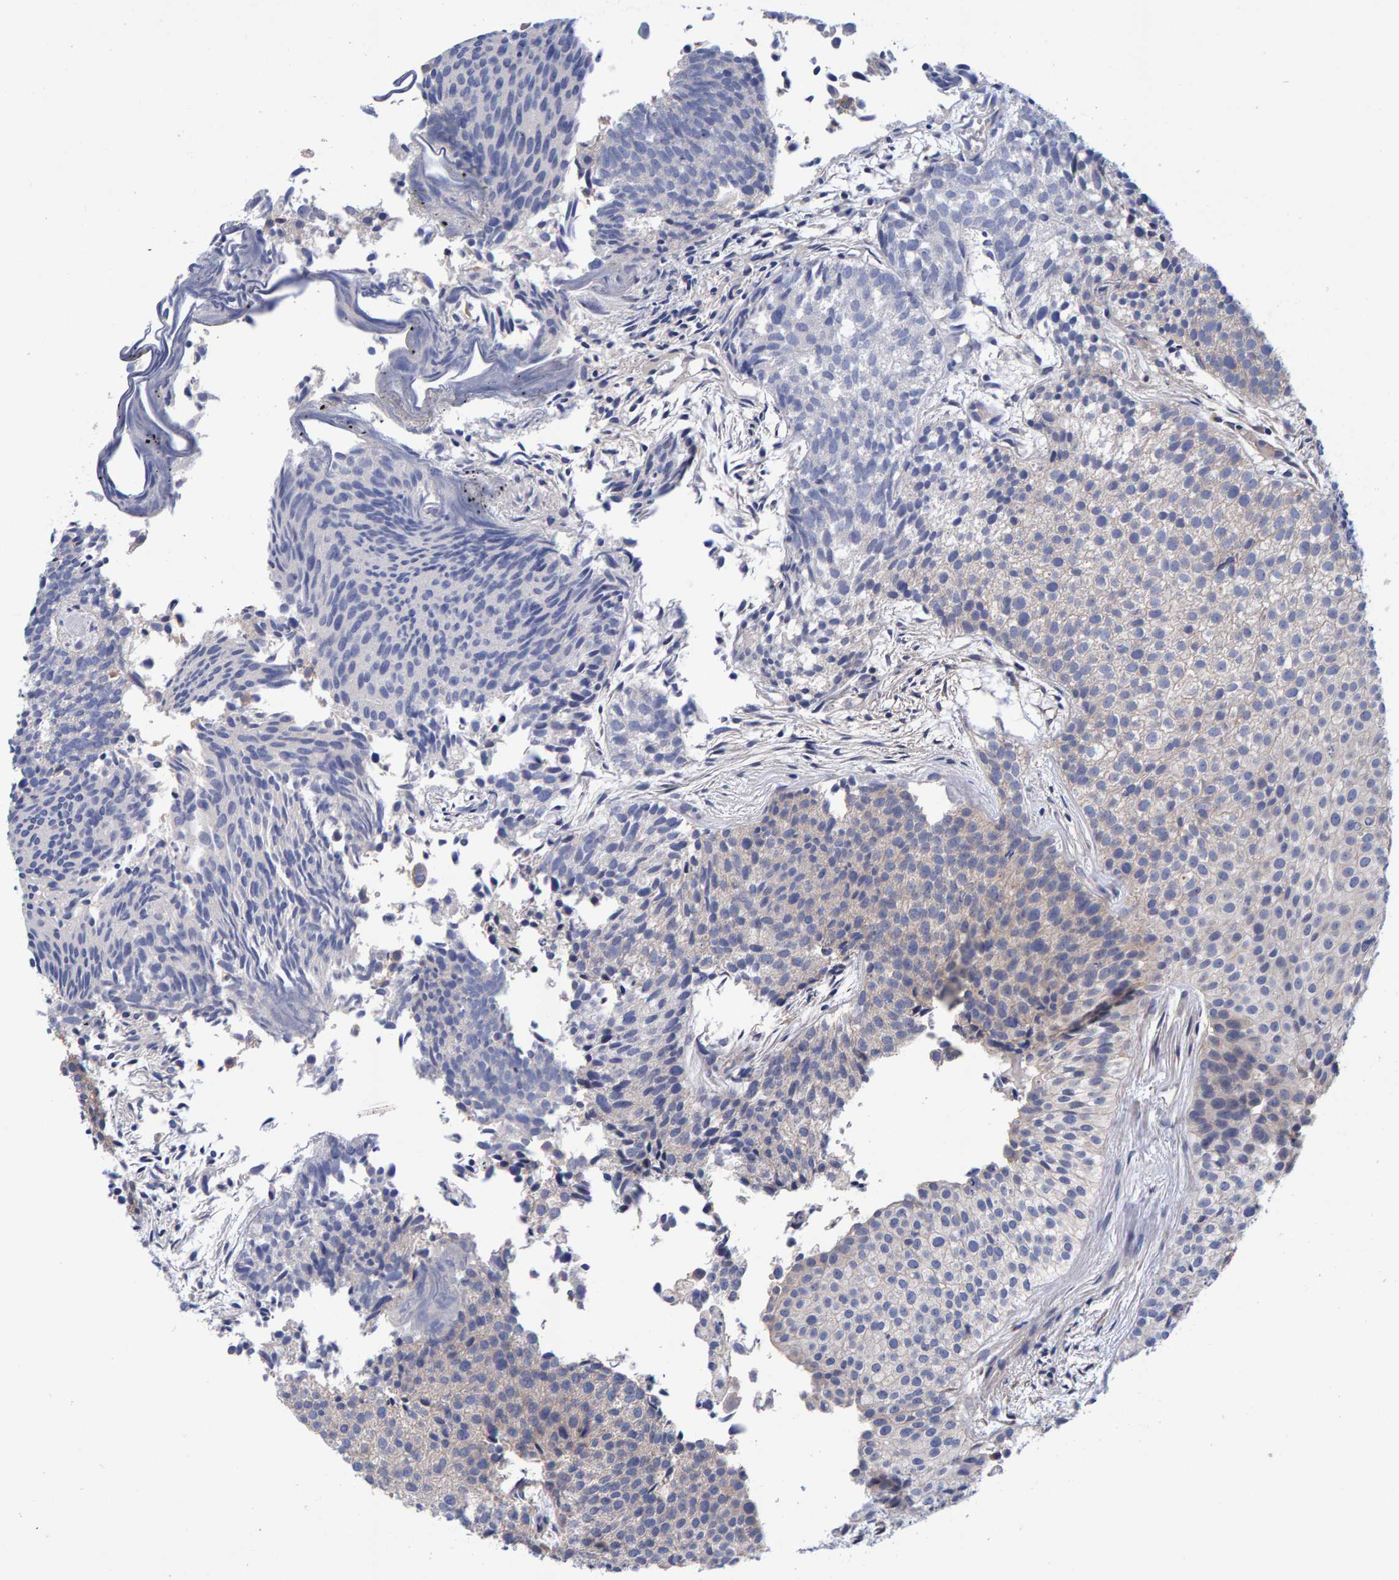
{"staining": {"intensity": "negative", "quantity": "none", "location": "none"}, "tissue": "urothelial cancer", "cell_type": "Tumor cells", "image_type": "cancer", "snomed": [{"axis": "morphology", "description": "Urothelial carcinoma, Low grade"}, {"axis": "topography", "description": "Urinary bladder"}], "caption": "IHC photomicrograph of human urothelial carcinoma (low-grade) stained for a protein (brown), which shows no expression in tumor cells. (DAB immunohistochemistry with hematoxylin counter stain).", "gene": "EFR3A", "patient": {"sex": "male", "age": 86}}